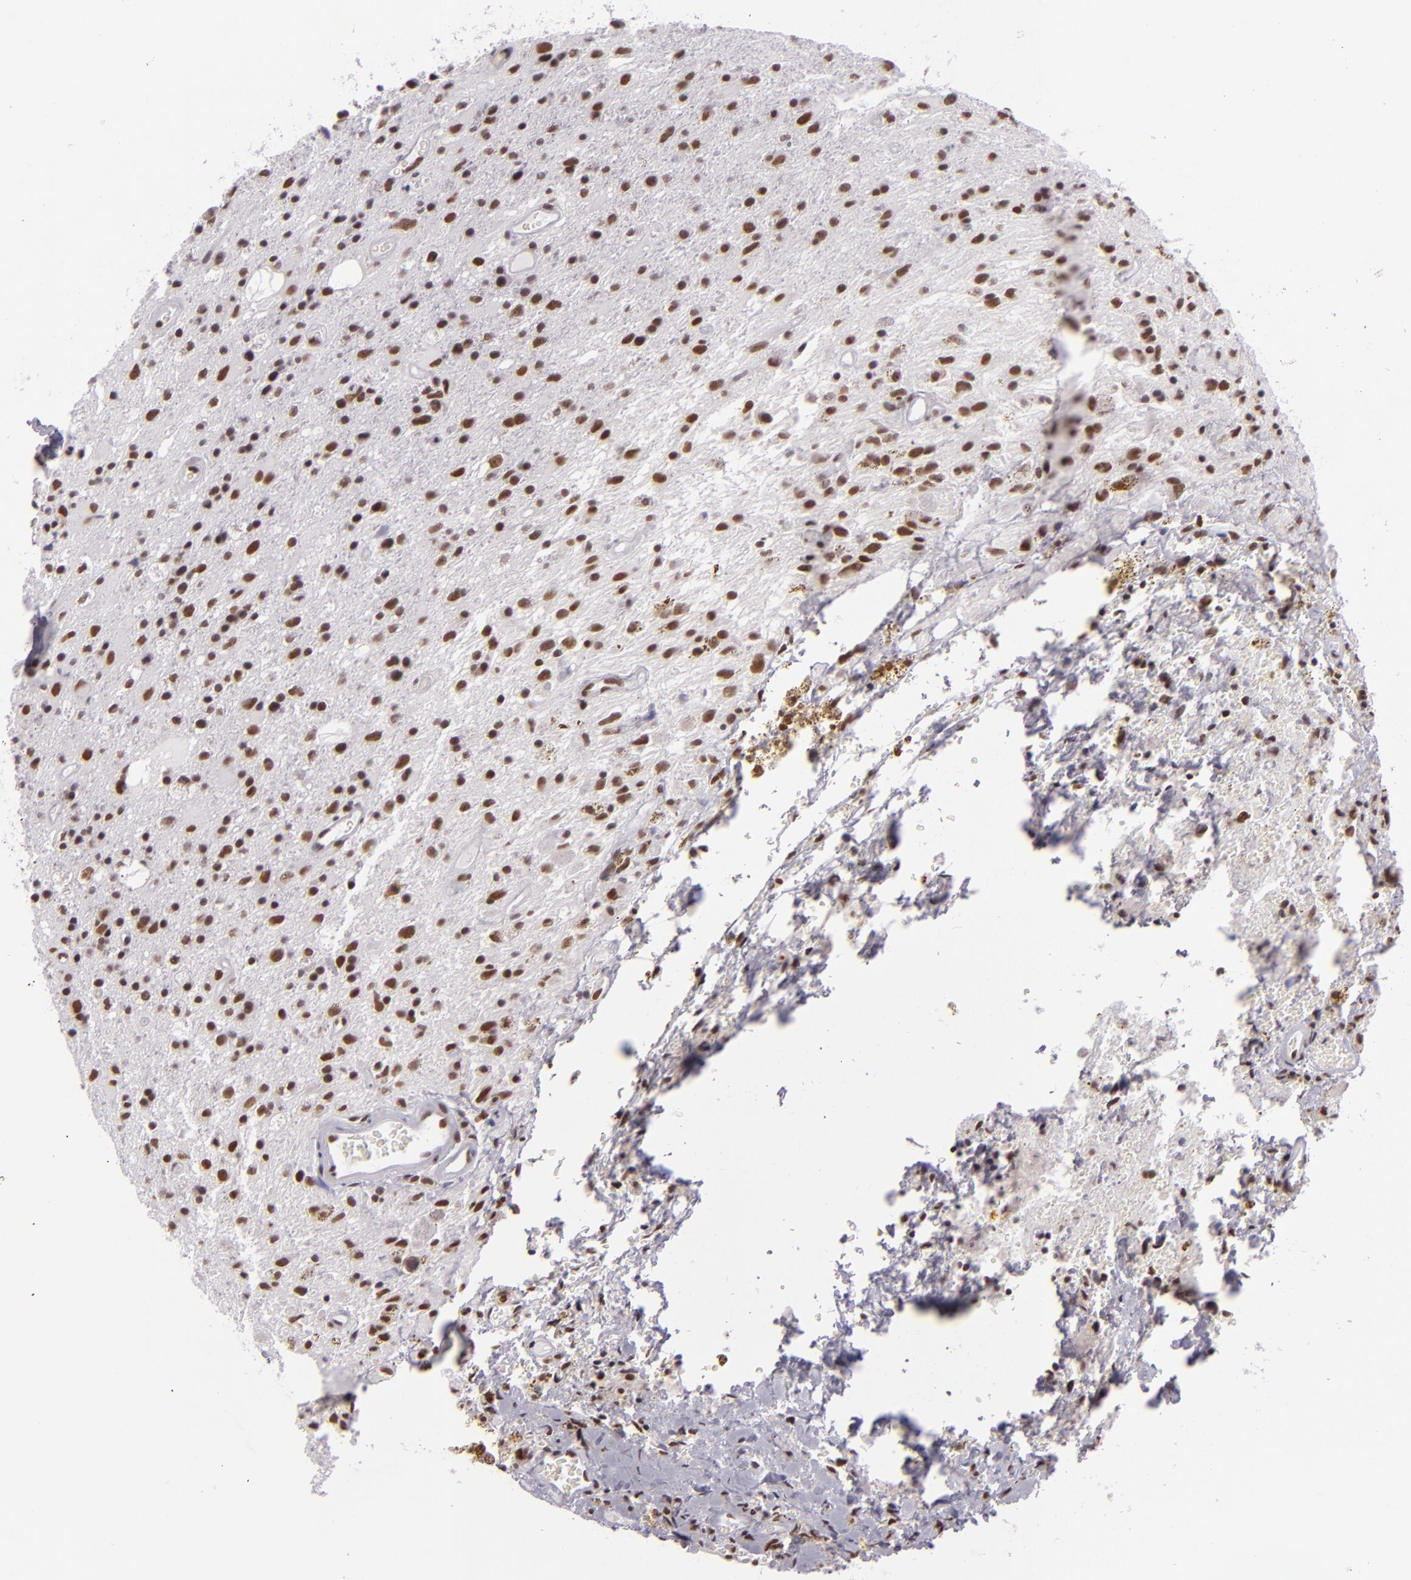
{"staining": {"intensity": "moderate", "quantity": ">75%", "location": "nuclear"}, "tissue": "glioma", "cell_type": "Tumor cells", "image_type": "cancer", "snomed": [{"axis": "morphology", "description": "Glioma, malignant, High grade"}, {"axis": "topography", "description": "Brain"}], "caption": "Protein expression analysis of human glioma reveals moderate nuclear staining in about >75% of tumor cells.", "gene": "BRD8", "patient": {"sex": "male", "age": 48}}